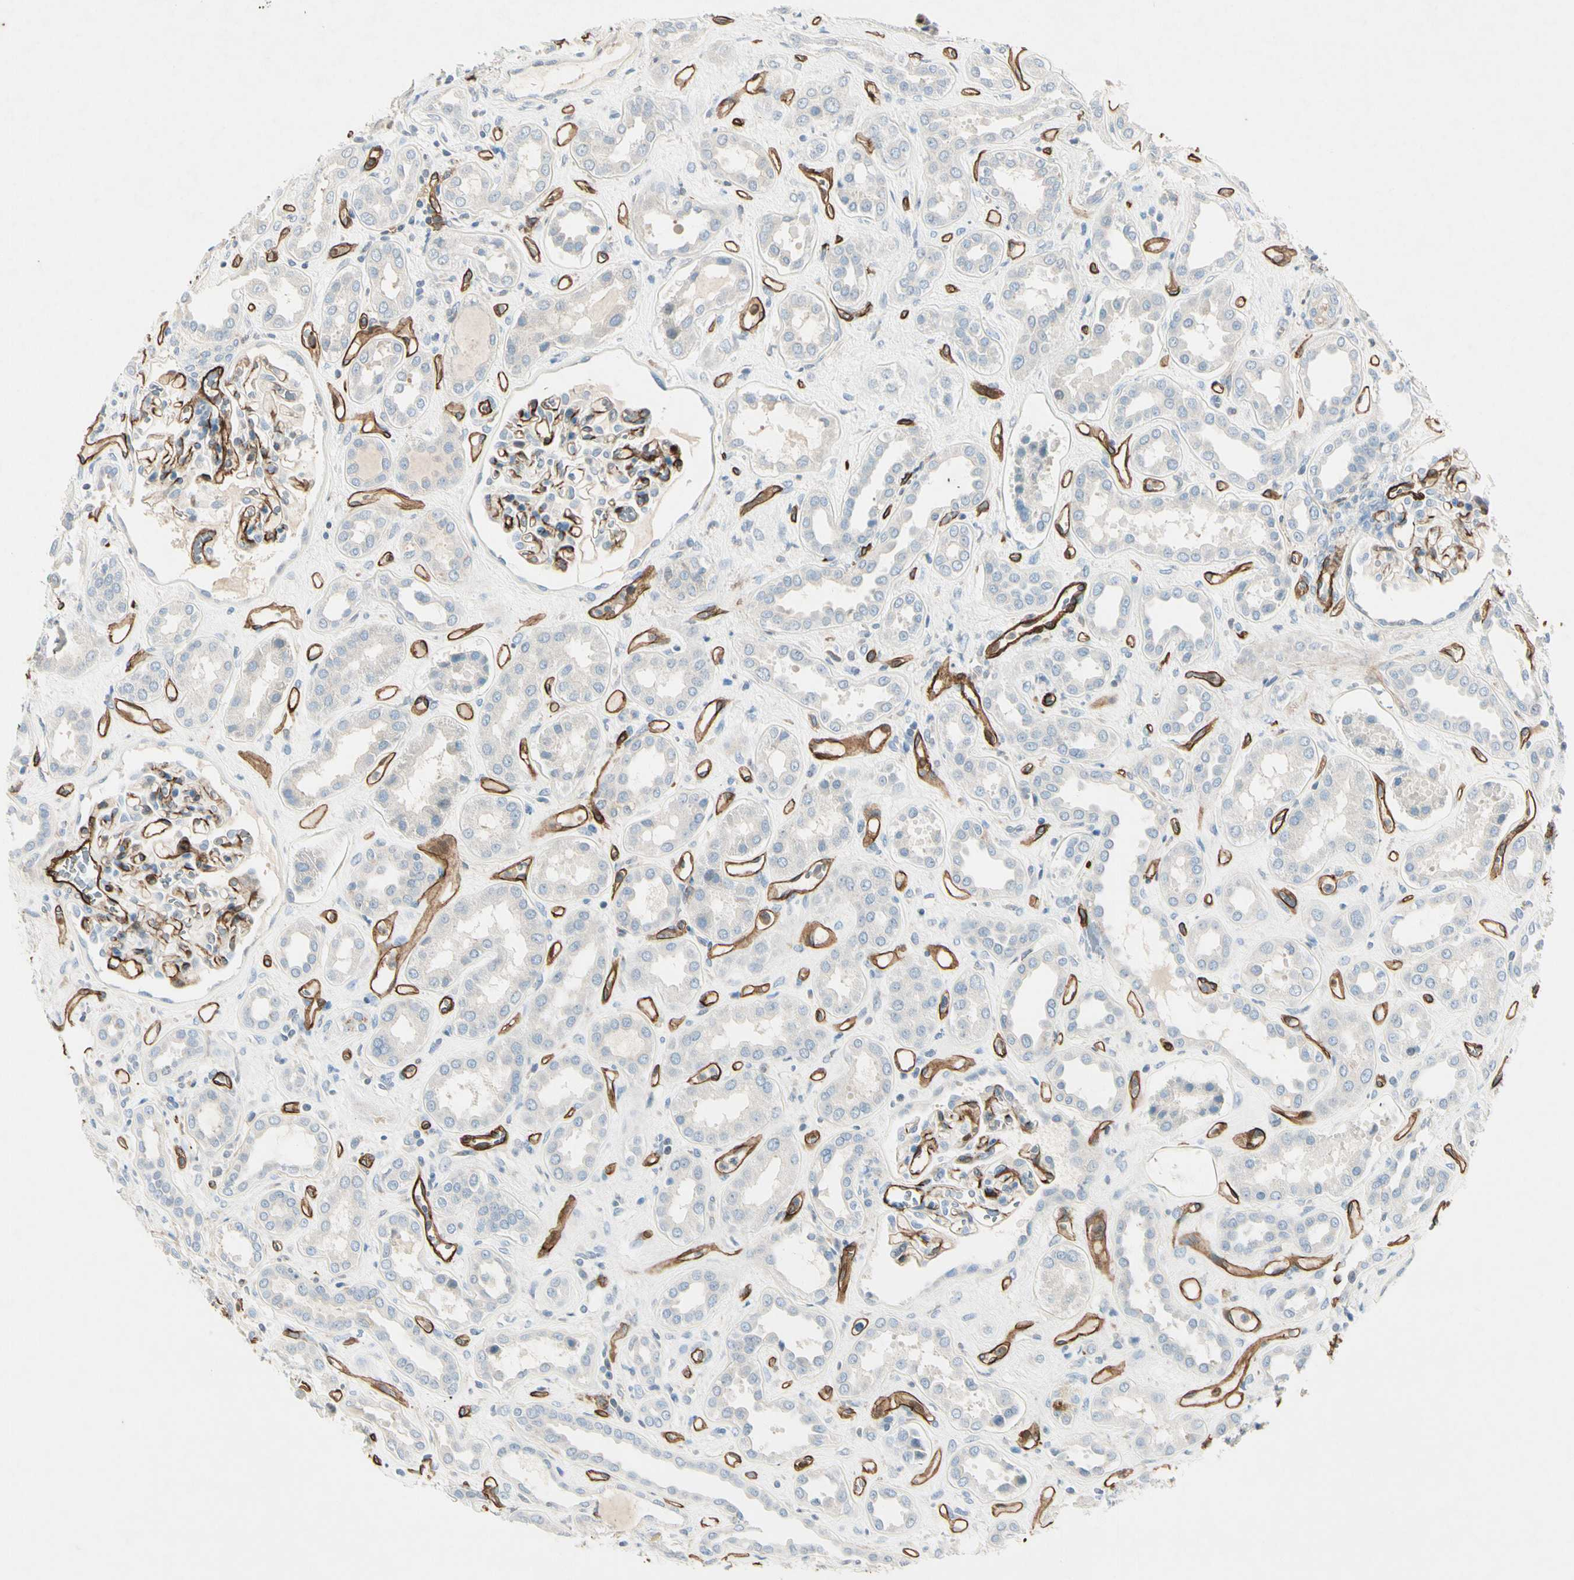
{"staining": {"intensity": "moderate", "quantity": "<25%", "location": "cytoplasmic/membranous"}, "tissue": "kidney", "cell_type": "Cells in glomeruli", "image_type": "normal", "snomed": [{"axis": "morphology", "description": "Normal tissue, NOS"}, {"axis": "topography", "description": "Kidney"}], "caption": "Normal kidney was stained to show a protein in brown. There is low levels of moderate cytoplasmic/membranous staining in about <25% of cells in glomeruli.", "gene": "CD93", "patient": {"sex": "male", "age": 59}}